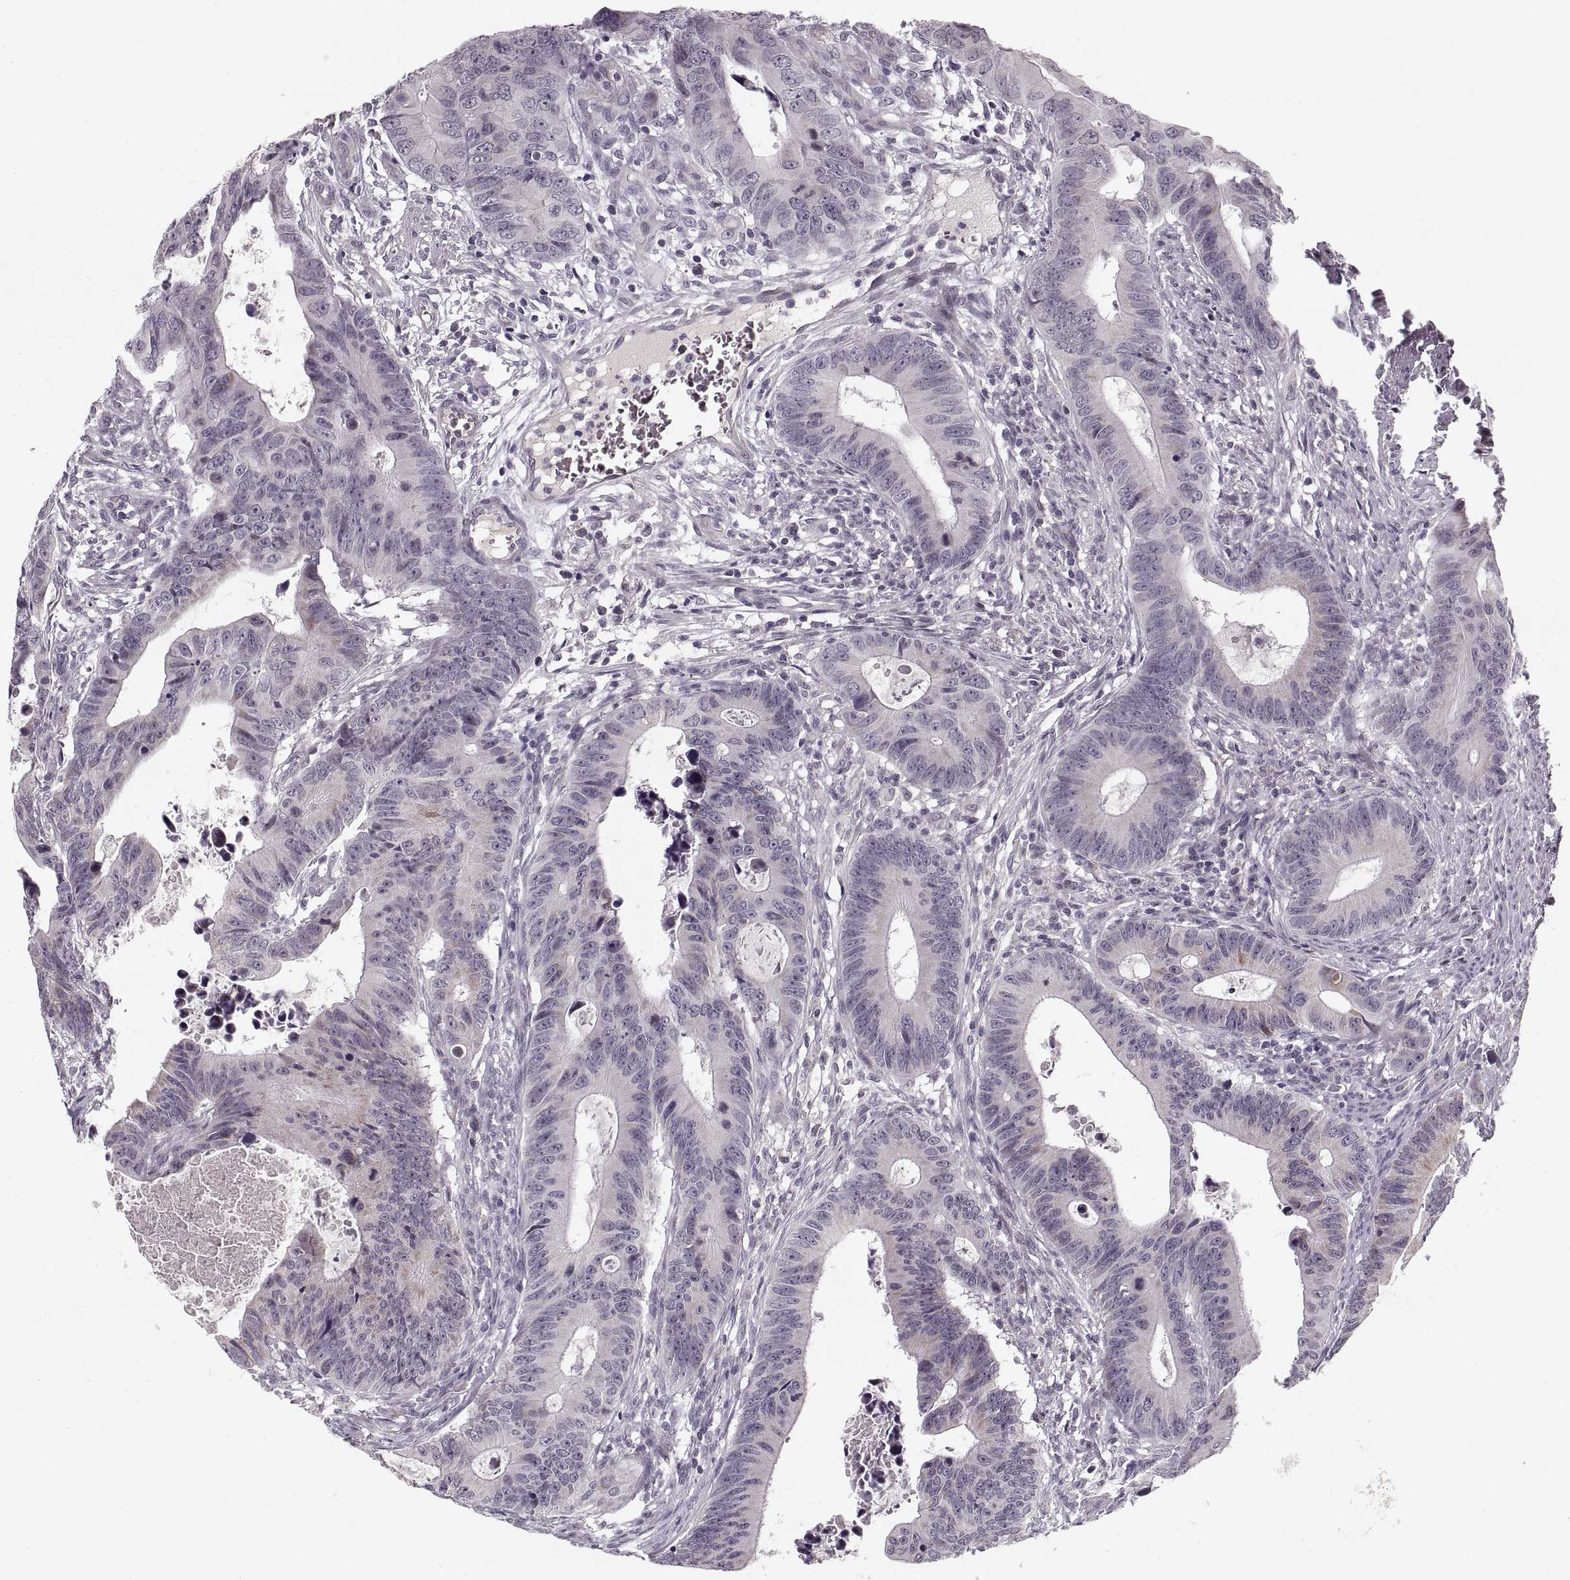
{"staining": {"intensity": "negative", "quantity": "none", "location": "none"}, "tissue": "colorectal cancer", "cell_type": "Tumor cells", "image_type": "cancer", "snomed": [{"axis": "morphology", "description": "Adenocarcinoma, NOS"}, {"axis": "topography", "description": "Colon"}], "caption": "This image is of colorectal cancer stained with IHC to label a protein in brown with the nuclei are counter-stained blue. There is no staining in tumor cells.", "gene": "ASIC3", "patient": {"sex": "female", "age": 87}}